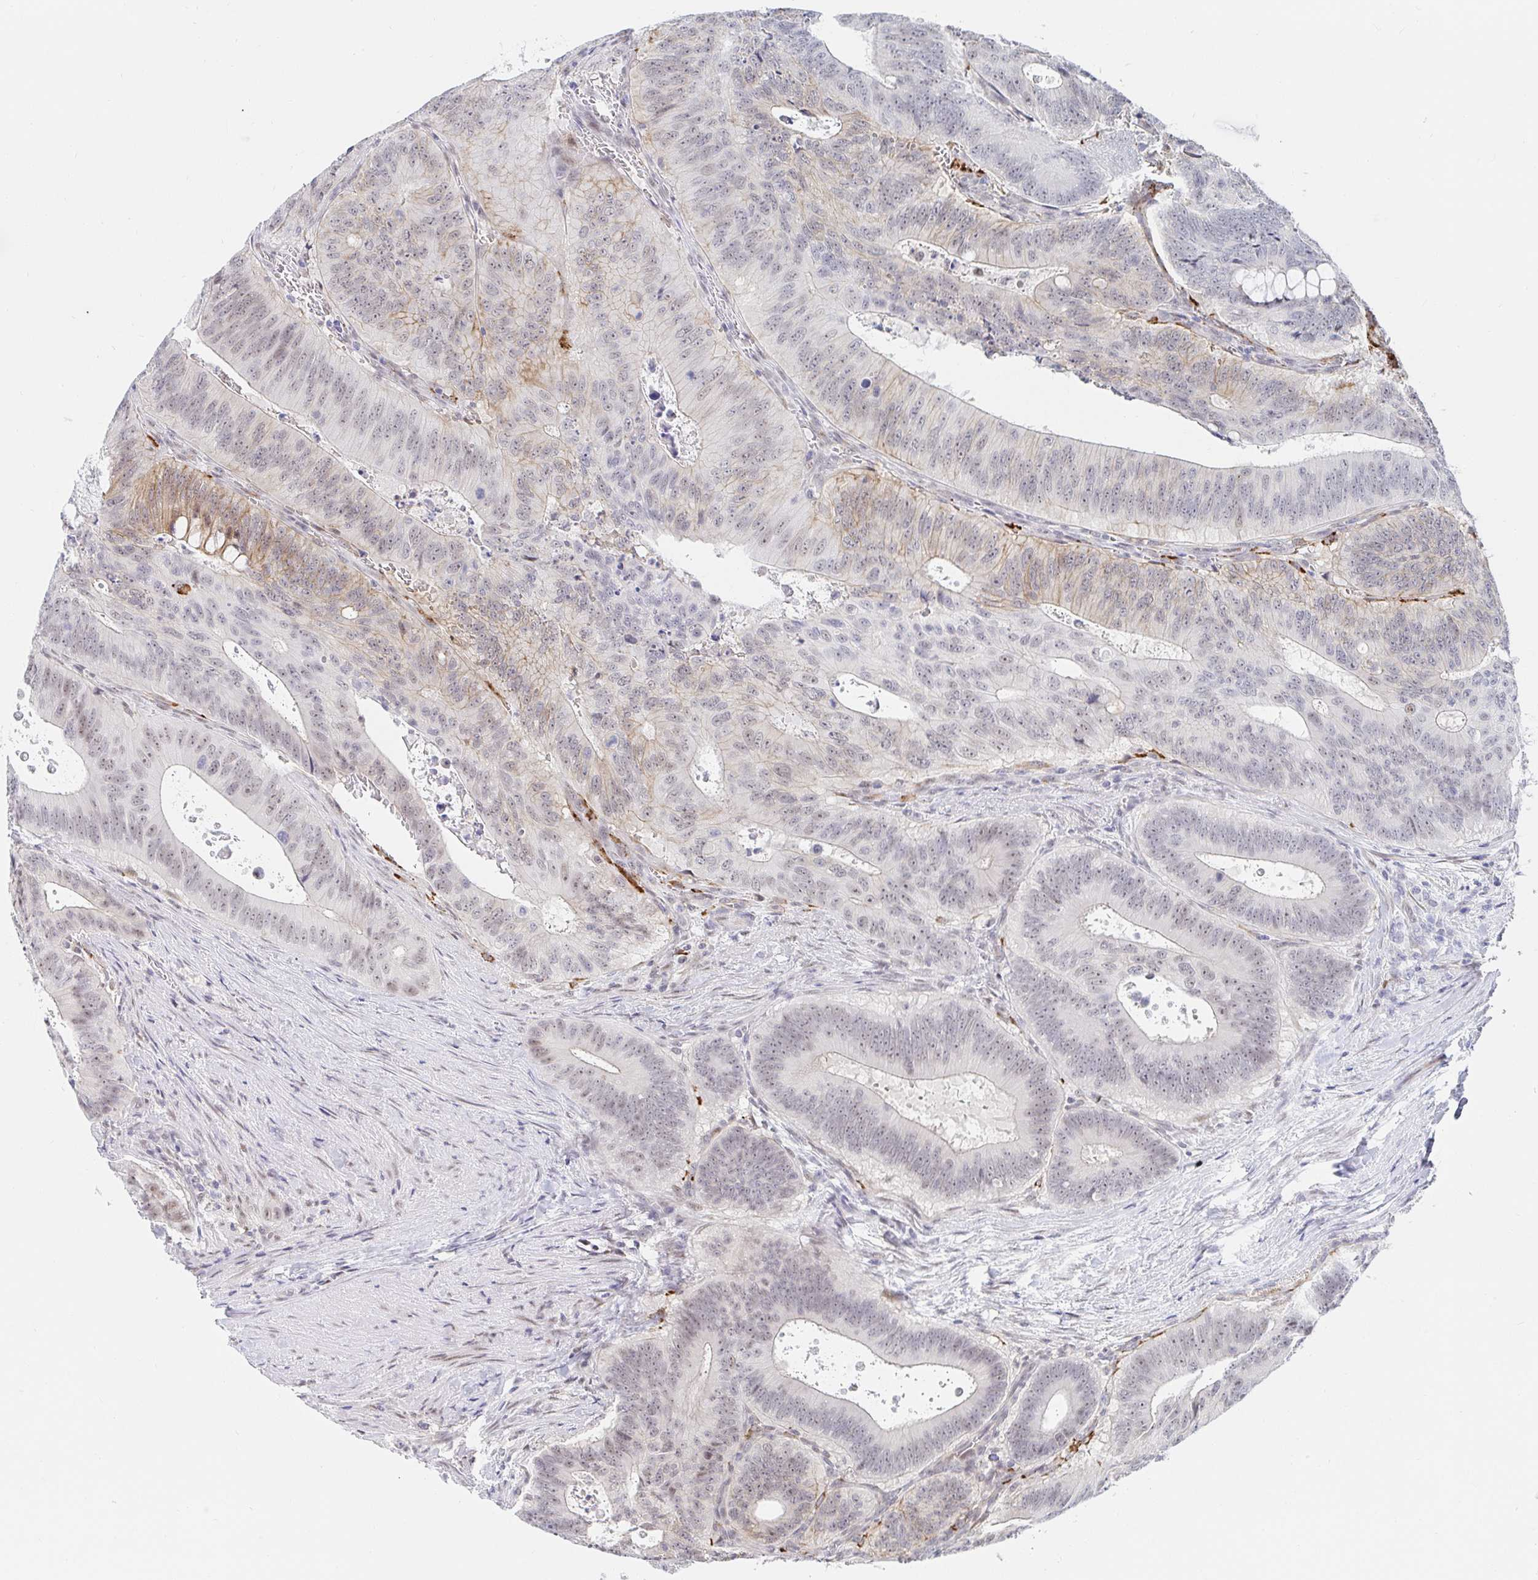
{"staining": {"intensity": "weak", "quantity": "25%-75%", "location": "cytoplasmic/membranous,nuclear"}, "tissue": "colorectal cancer", "cell_type": "Tumor cells", "image_type": "cancer", "snomed": [{"axis": "morphology", "description": "Adenocarcinoma, NOS"}, {"axis": "topography", "description": "Colon"}], "caption": "The micrograph exhibits a brown stain indicating the presence of a protein in the cytoplasmic/membranous and nuclear of tumor cells in colorectal adenocarcinoma. (DAB (3,3'-diaminobenzidine) IHC with brightfield microscopy, high magnification).", "gene": "COL28A1", "patient": {"sex": "male", "age": 62}}